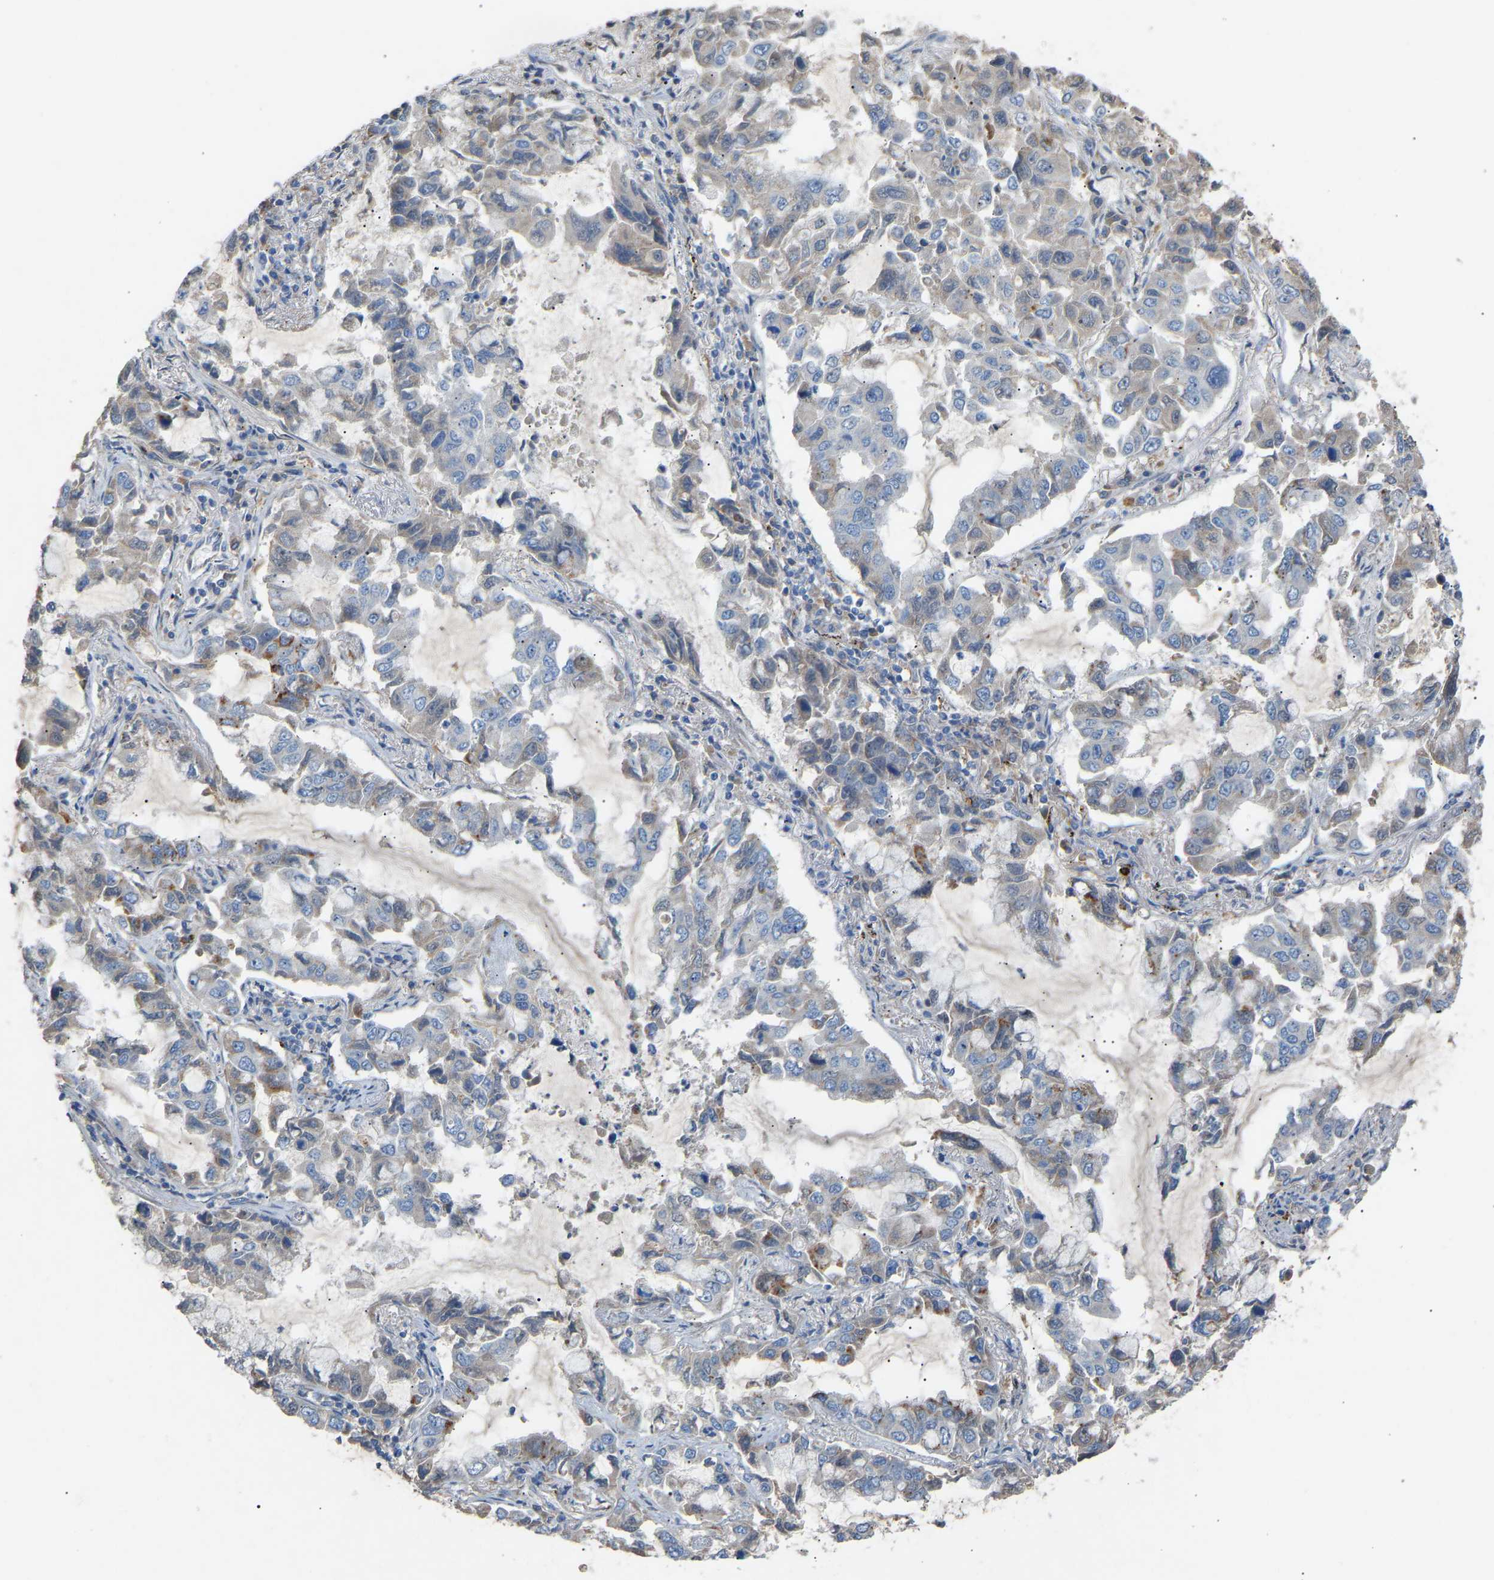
{"staining": {"intensity": "weak", "quantity": "<25%", "location": "cytoplasmic/membranous"}, "tissue": "lung cancer", "cell_type": "Tumor cells", "image_type": "cancer", "snomed": [{"axis": "morphology", "description": "Adenocarcinoma, NOS"}, {"axis": "topography", "description": "Lung"}], "caption": "IHC image of human lung adenocarcinoma stained for a protein (brown), which exhibits no expression in tumor cells.", "gene": "RGP1", "patient": {"sex": "male", "age": 64}}